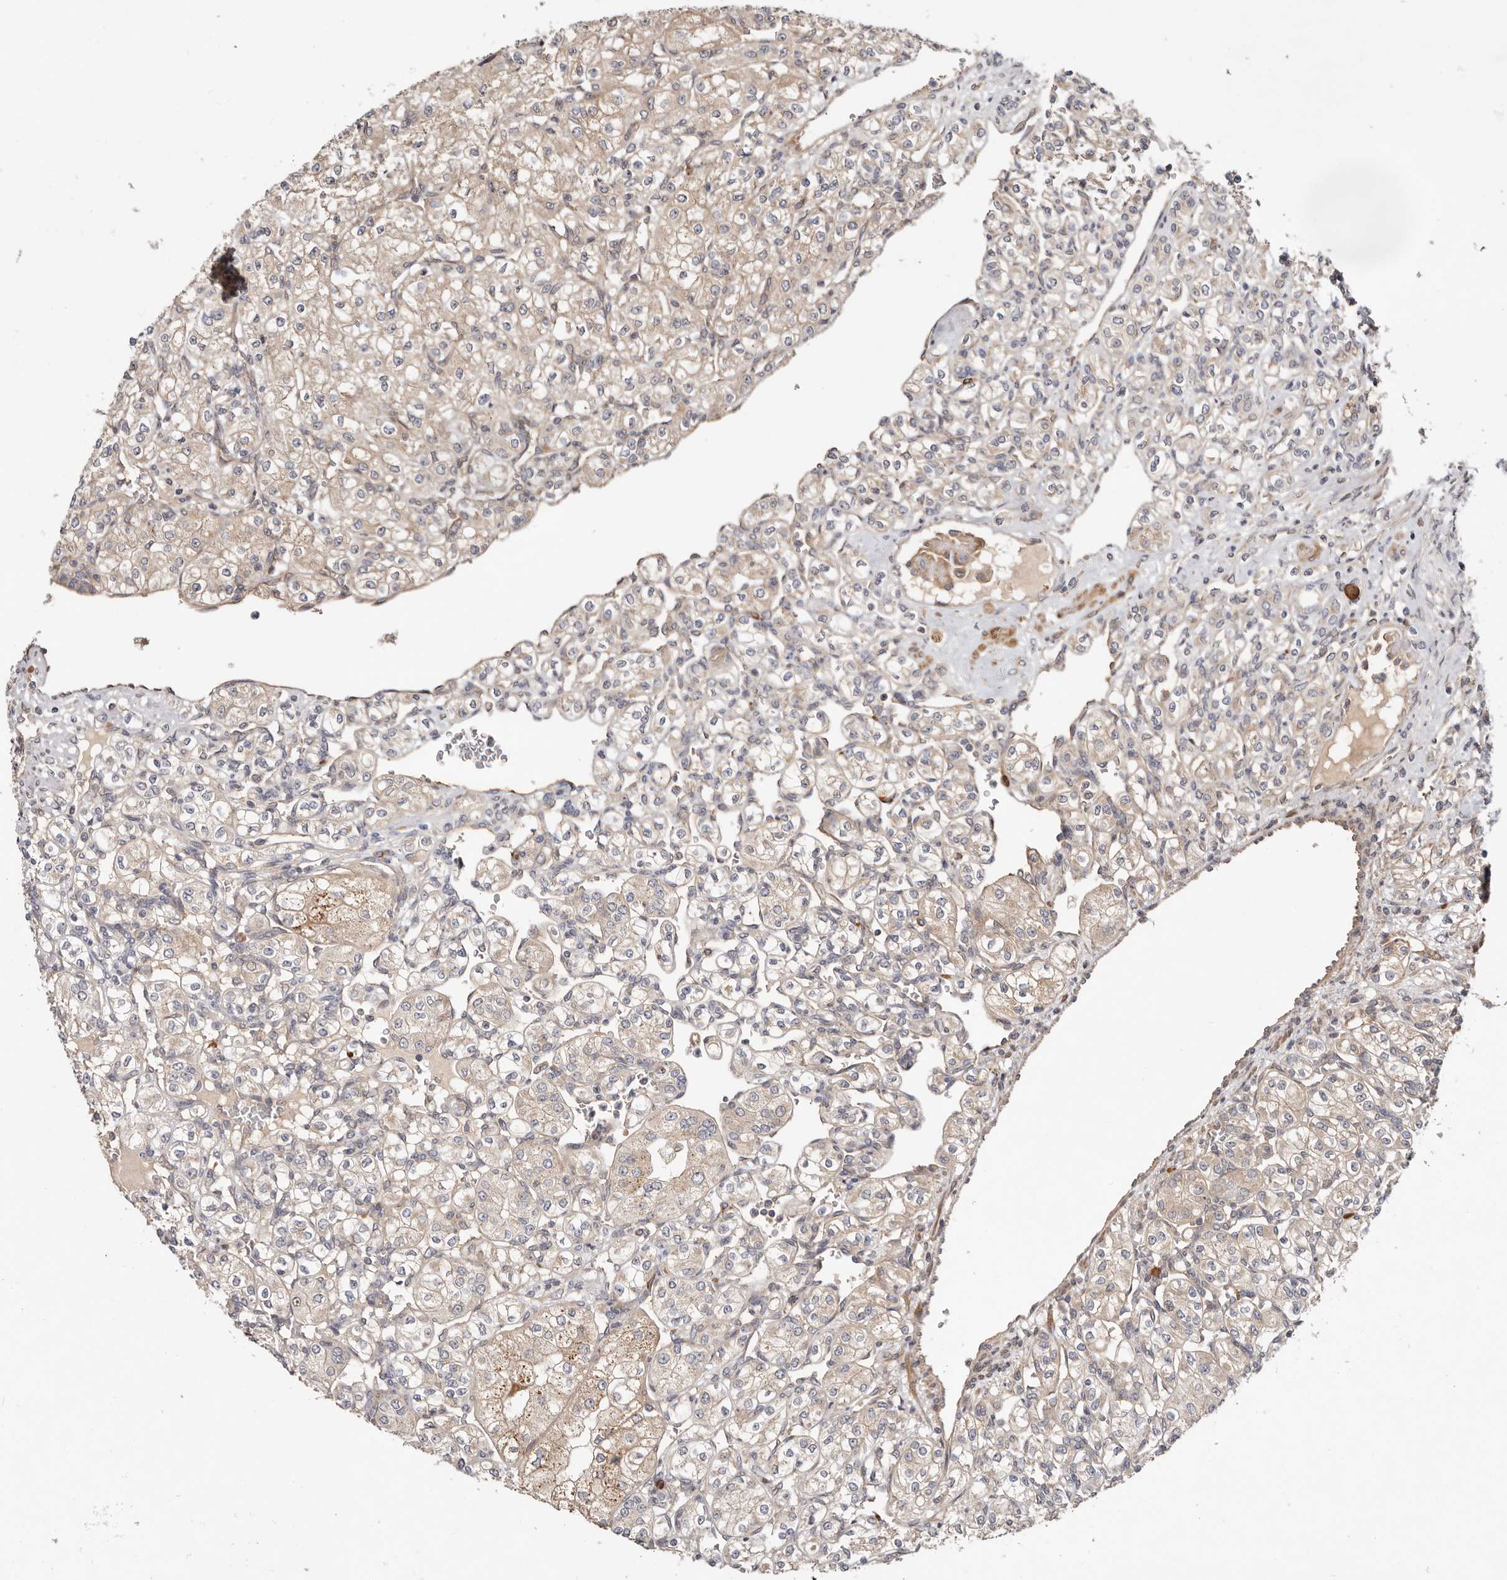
{"staining": {"intensity": "weak", "quantity": "25%-75%", "location": "cytoplasmic/membranous"}, "tissue": "renal cancer", "cell_type": "Tumor cells", "image_type": "cancer", "snomed": [{"axis": "morphology", "description": "Adenocarcinoma, NOS"}, {"axis": "topography", "description": "Kidney"}], "caption": "Protein analysis of adenocarcinoma (renal) tissue displays weak cytoplasmic/membranous positivity in approximately 25%-75% of tumor cells.", "gene": "MACF1", "patient": {"sex": "male", "age": 77}}